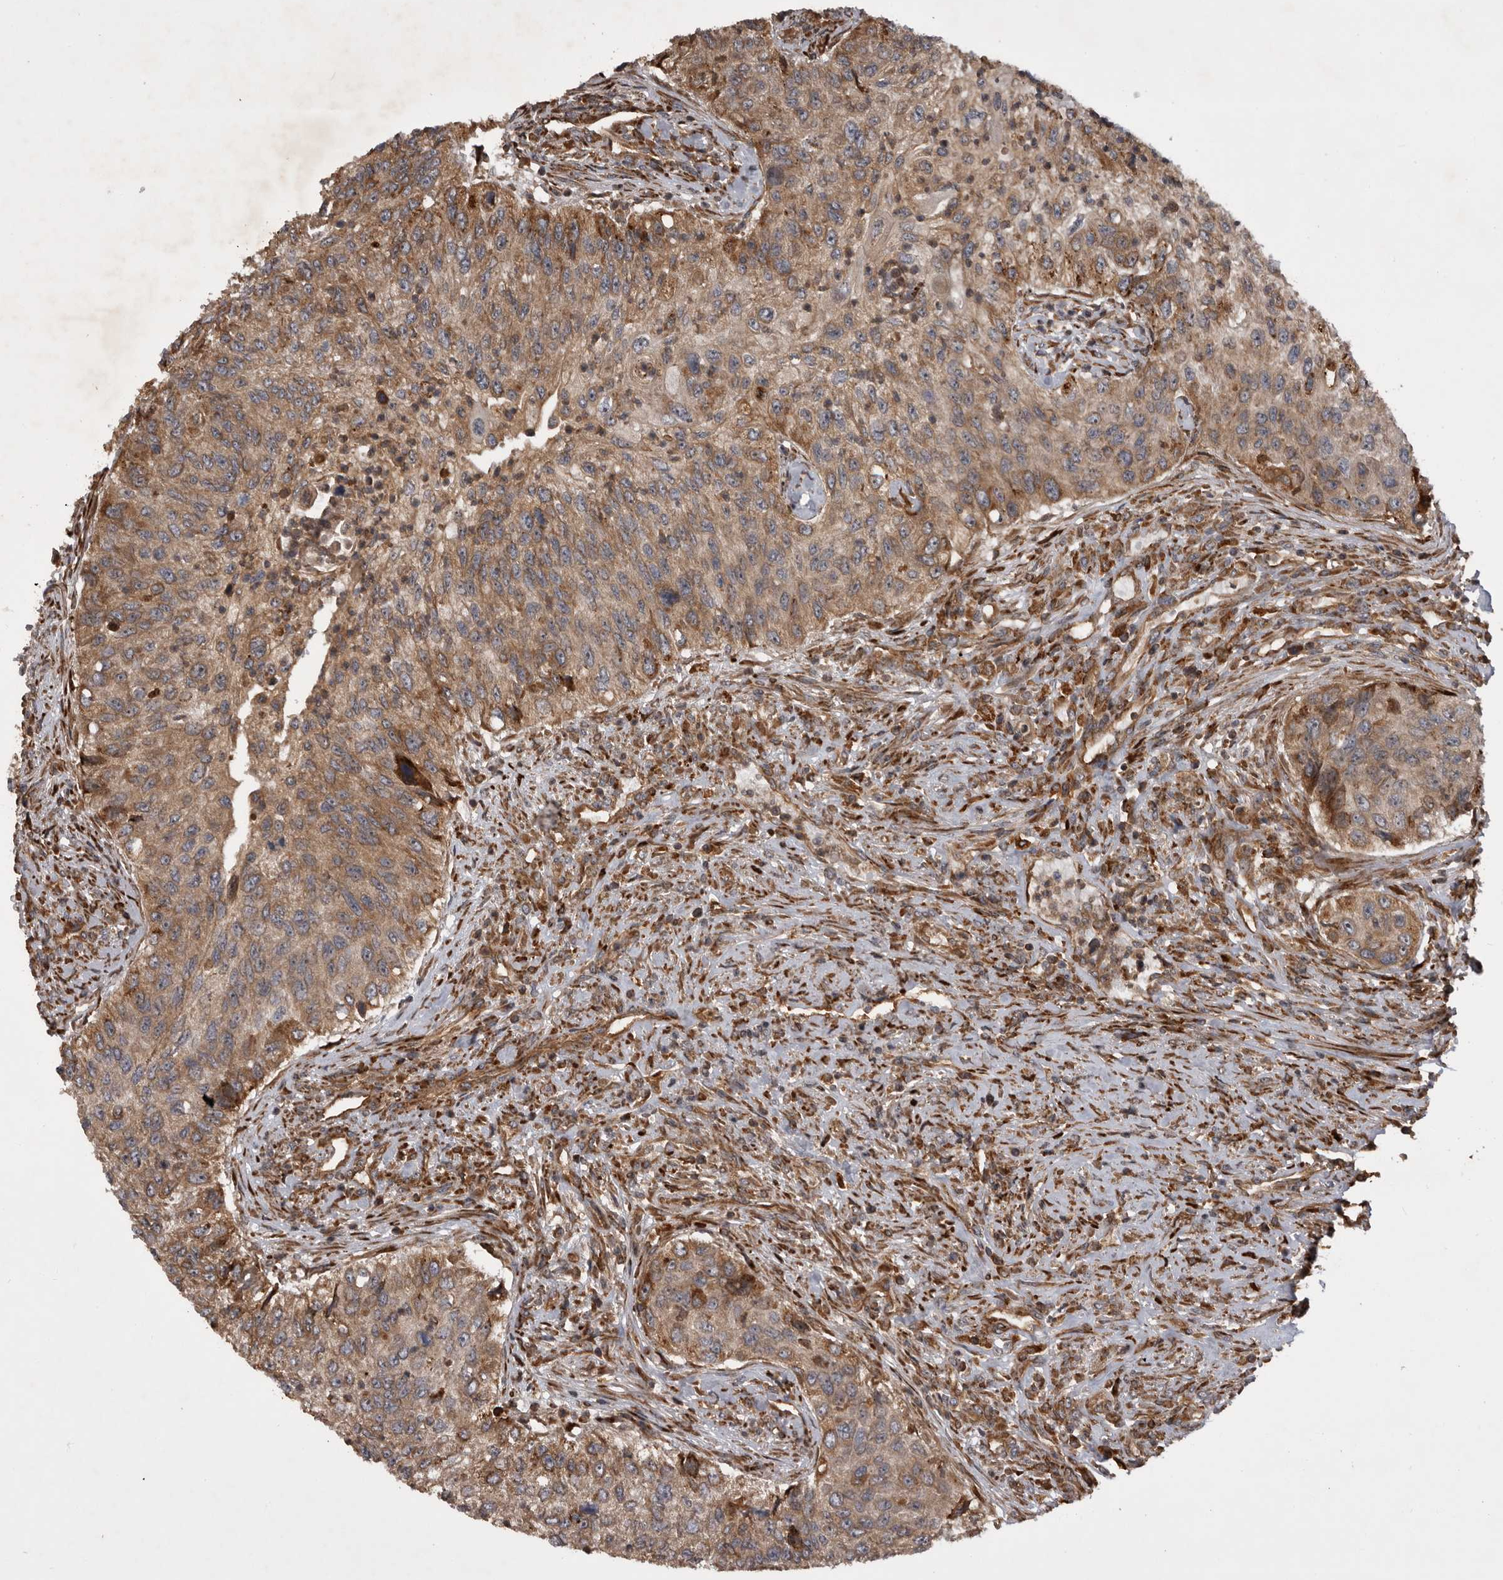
{"staining": {"intensity": "moderate", "quantity": ">75%", "location": "cytoplasmic/membranous"}, "tissue": "urothelial cancer", "cell_type": "Tumor cells", "image_type": "cancer", "snomed": [{"axis": "morphology", "description": "Urothelial carcinoma, High grade"}, {"axis": "topography", "description": "Urinary bladder"}], "caption": "The immunohistochemical stain labels moderate cytoplasmic/membranous staining in tumor cells of urothelial cancer tissue.", "gene": "RAB3GAP2", "patient": {"sex": "female", "age": 60}}